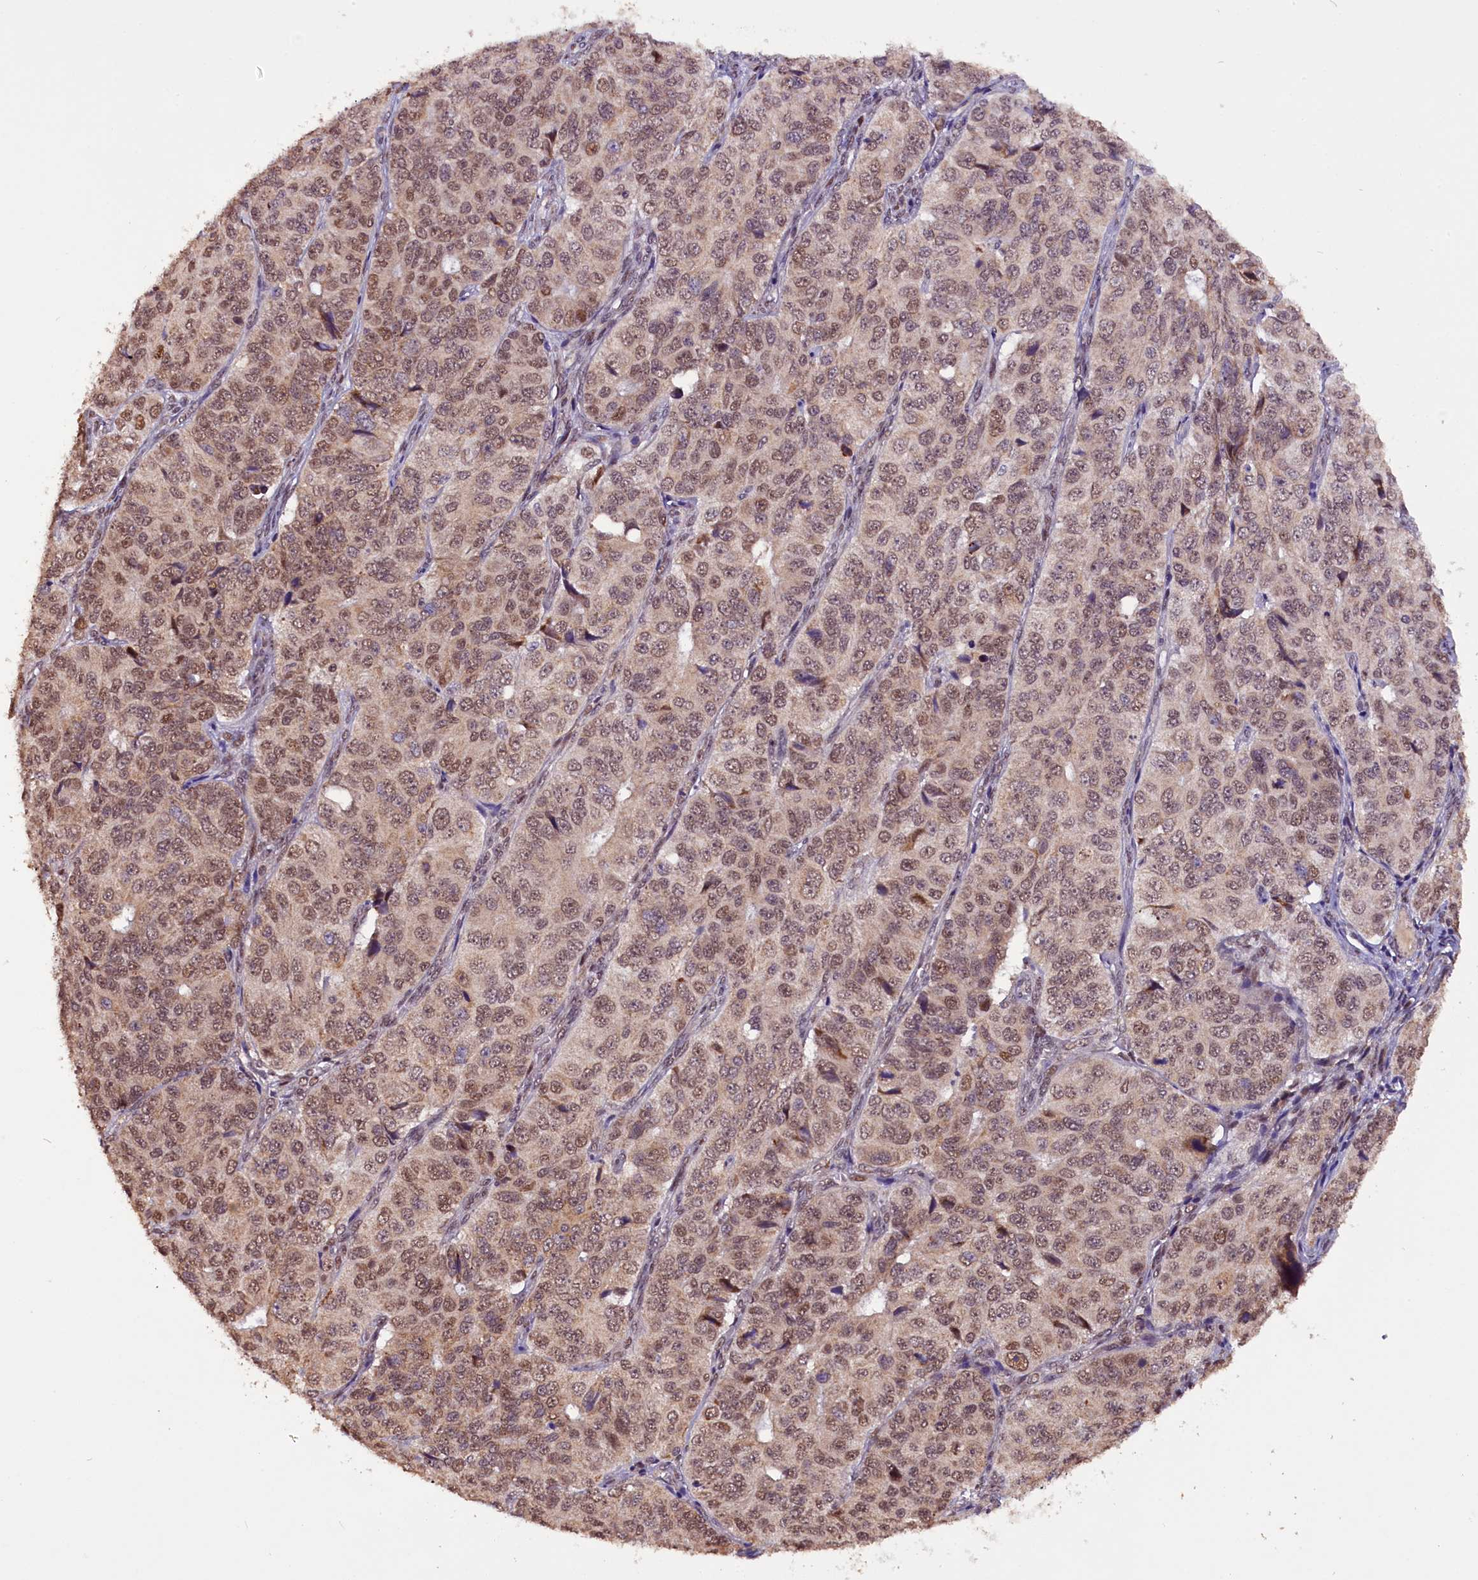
{"staining": {"intensity": "moderate", "quantity": ">75%", "location": "nuclear"}, "tissue": "ovarian cancer", "cell_type": "Tumor cells", "image_type": "cancer", "snomed": [{"axis": "morphology", "description": "Carcinoma, endometroid"}, {"axis": "topography", "description": "Ovary"}], "caption": "A micrograph showing moderate nuclear positivity in about >75% of tumor cells in ovarian cancer, as visualized by brown immunohistochemical staining.", "gene": "RPUSD2", "patient": {"sex": "female", "age": 51}}